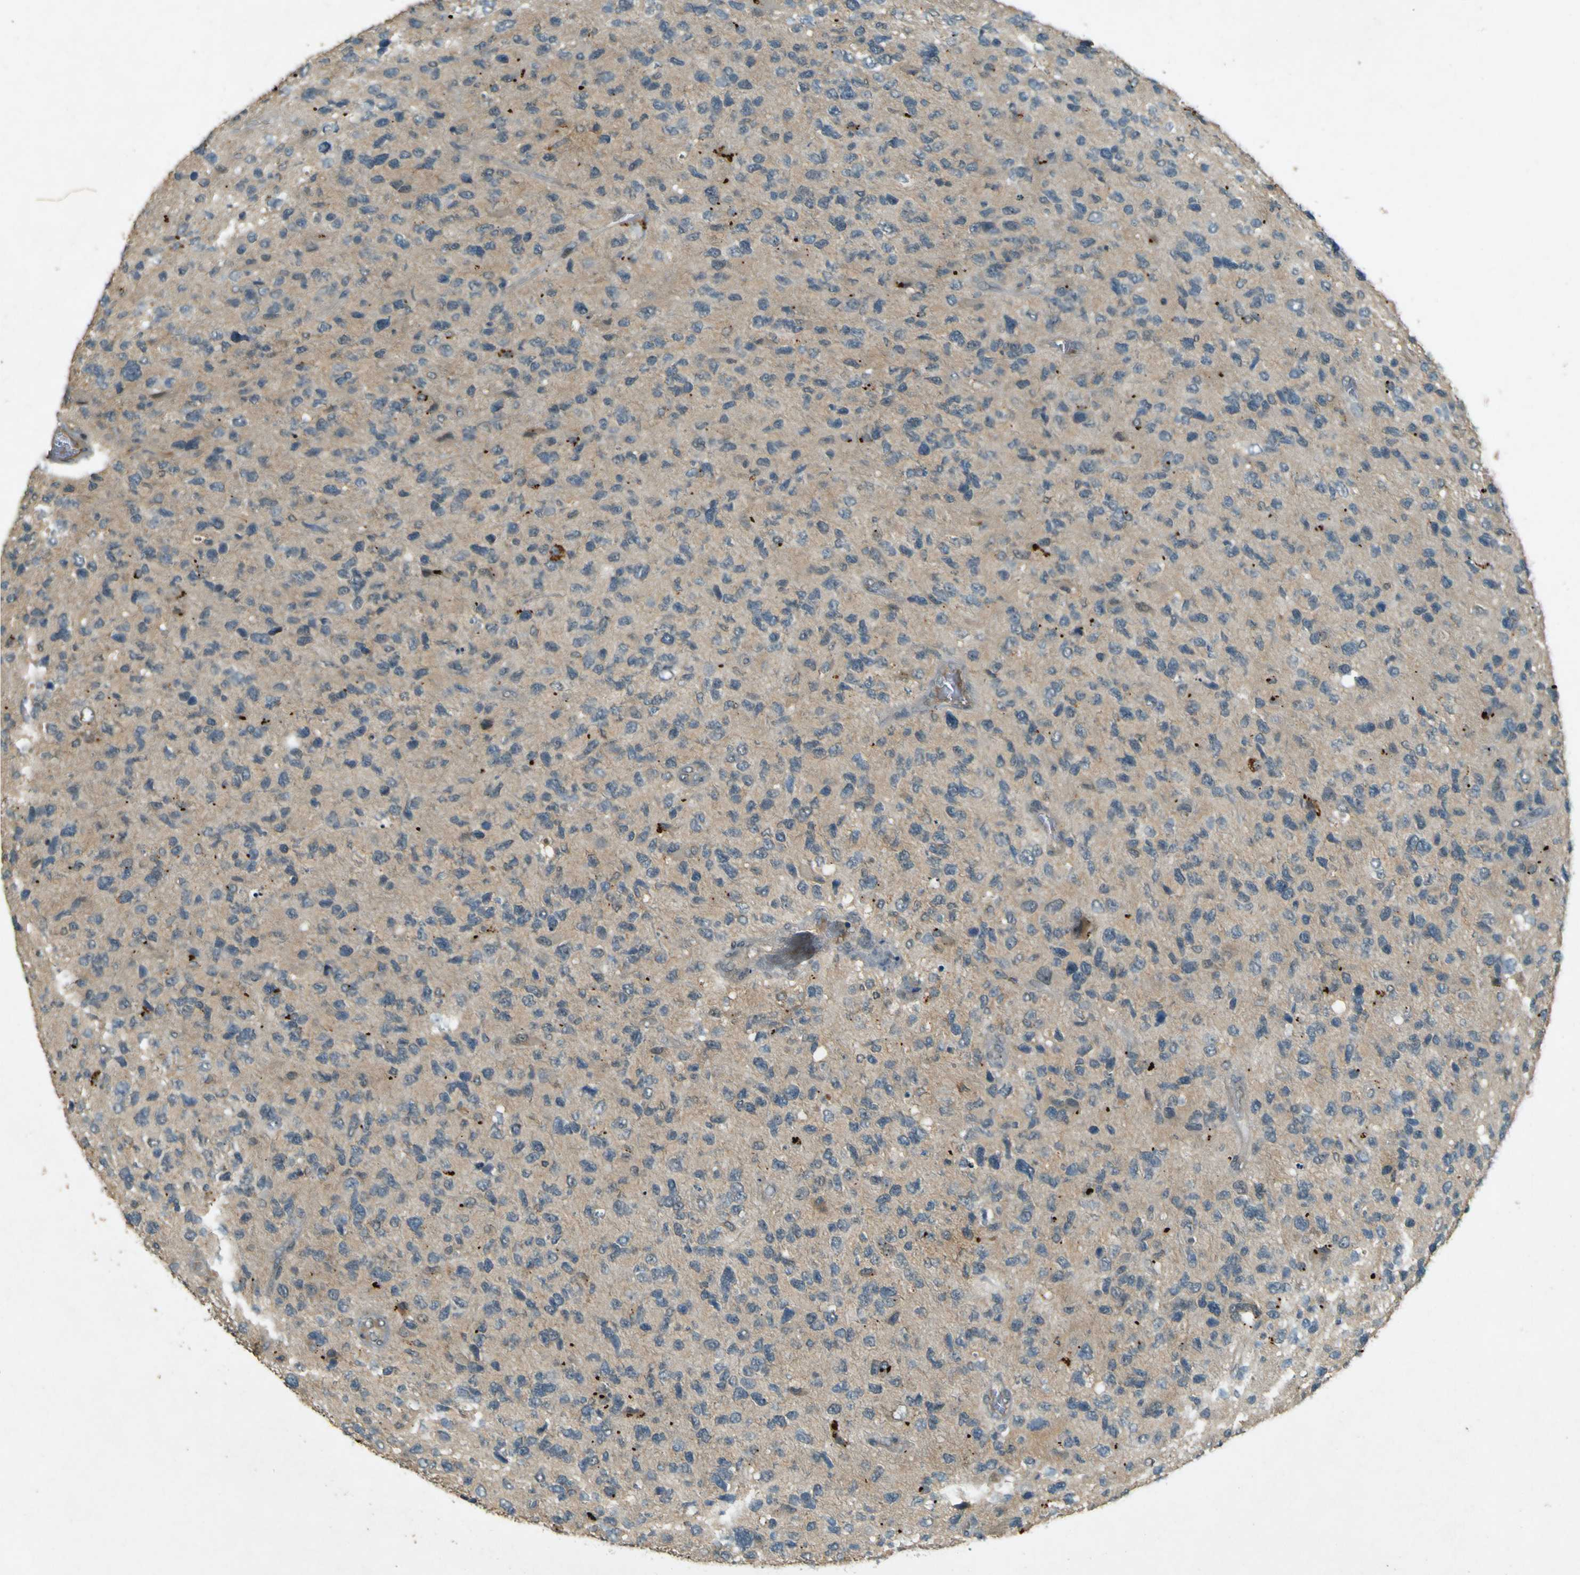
{"staining": {"intensity": "negative", "quantity": "none", "location": "none"}, "tissue": "glioma", "cell_type": "Tumor cells", "image_type": "cancer", "snomed": [{"axis": "morphology", "description": "Glioma, malignant, High grade"}, {"axis": "topography", "description": "Brain"}], "caption": "Malignant glioma (high-grade) was stained to show a protein in brown. There is no significant staining in tumor cells.", "gene": "MPDZ", "patient": {"sex": "female", "age": 58}}